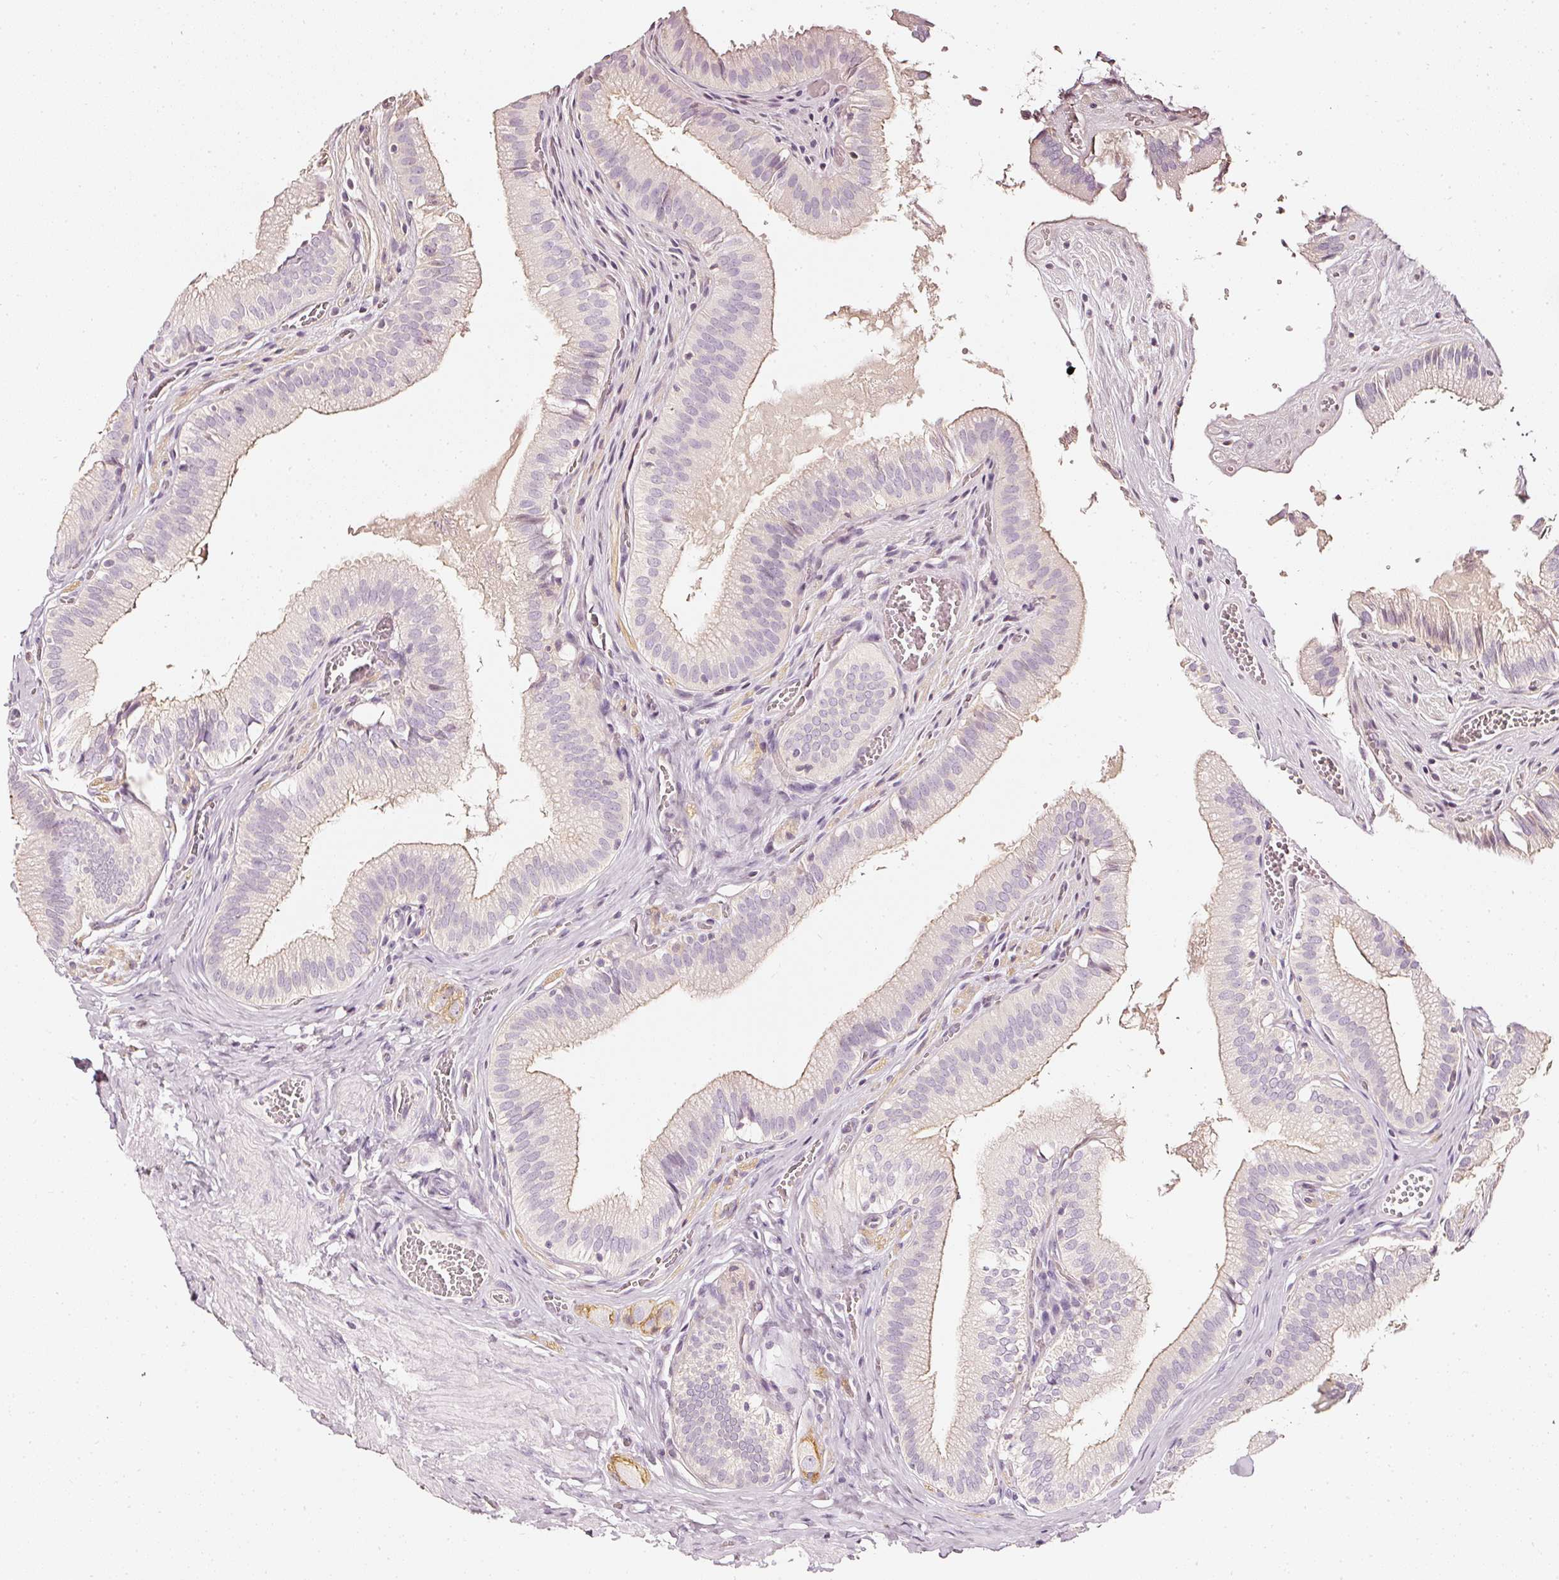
{"staining": {"intensity": "weak", "quantity": "25%-75%", "location": "cytoplasmic/membranous"}, "tissue": "gallbladder", "cell_type": "Glandular cells", "image_type": "normal", "snomed": [{"axis": "morphology", "description": "Normal tissue, NOS"}, {"axis": "topography", "description": "Gallbladder"}, {"axis": "topography", "description": "Peripheral nerve tissue"}], "caption": "The micrograph exhibits a brown stain indicating the presence of a protein in the cytoplasmic/membranous of glandular cells in gallbladder. The staining is performed using DAB brown chromogen to label protein expression. The nuclei are counter-stained blue using hematoxylin.", "gene": "CNP", "patient": {"sex": "male", "age": 17}}